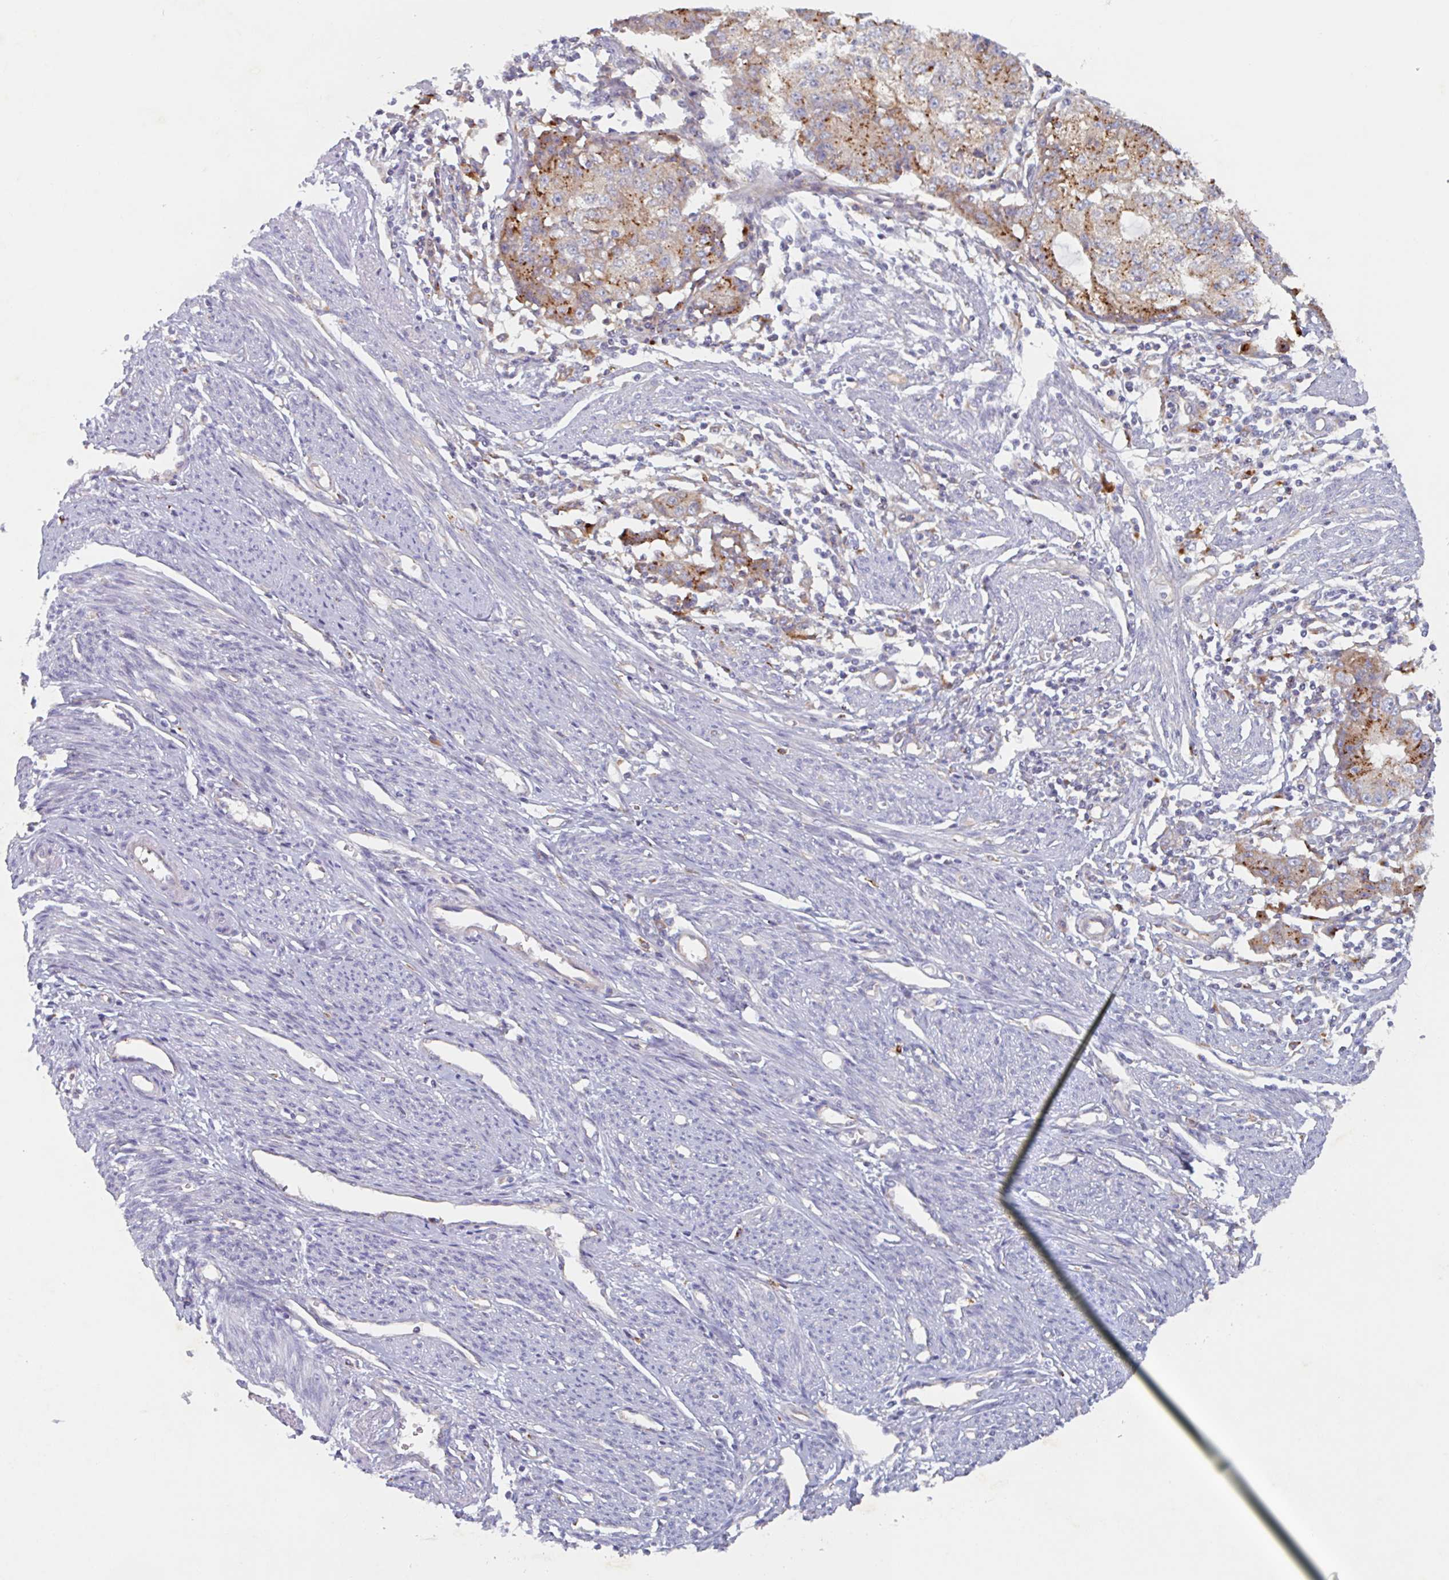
{"staining": {"intensity": "moderate", "quantity": ">75%", "location": "cytoplasmic/membranous"}, "tissue": "endometrial cancer", "cell_type": "Tumor cells", "image_type": "cancer", "snomed": [{"axis": "morphology", "description": "Adenocarcinoma, NOS"}, {"axis": "topography", "description": "Endometrium"}], "caption": "DAB (3,3'-diaminobenzidine) immunohistochemical staining of human adenocarcinoma (endometrial) displays moderate cytoplasmic/membranous protein positivity in approximately >75% of tumor cells.", "gene": "MANBA", "patient": {"sex": "female", "age": 56}}